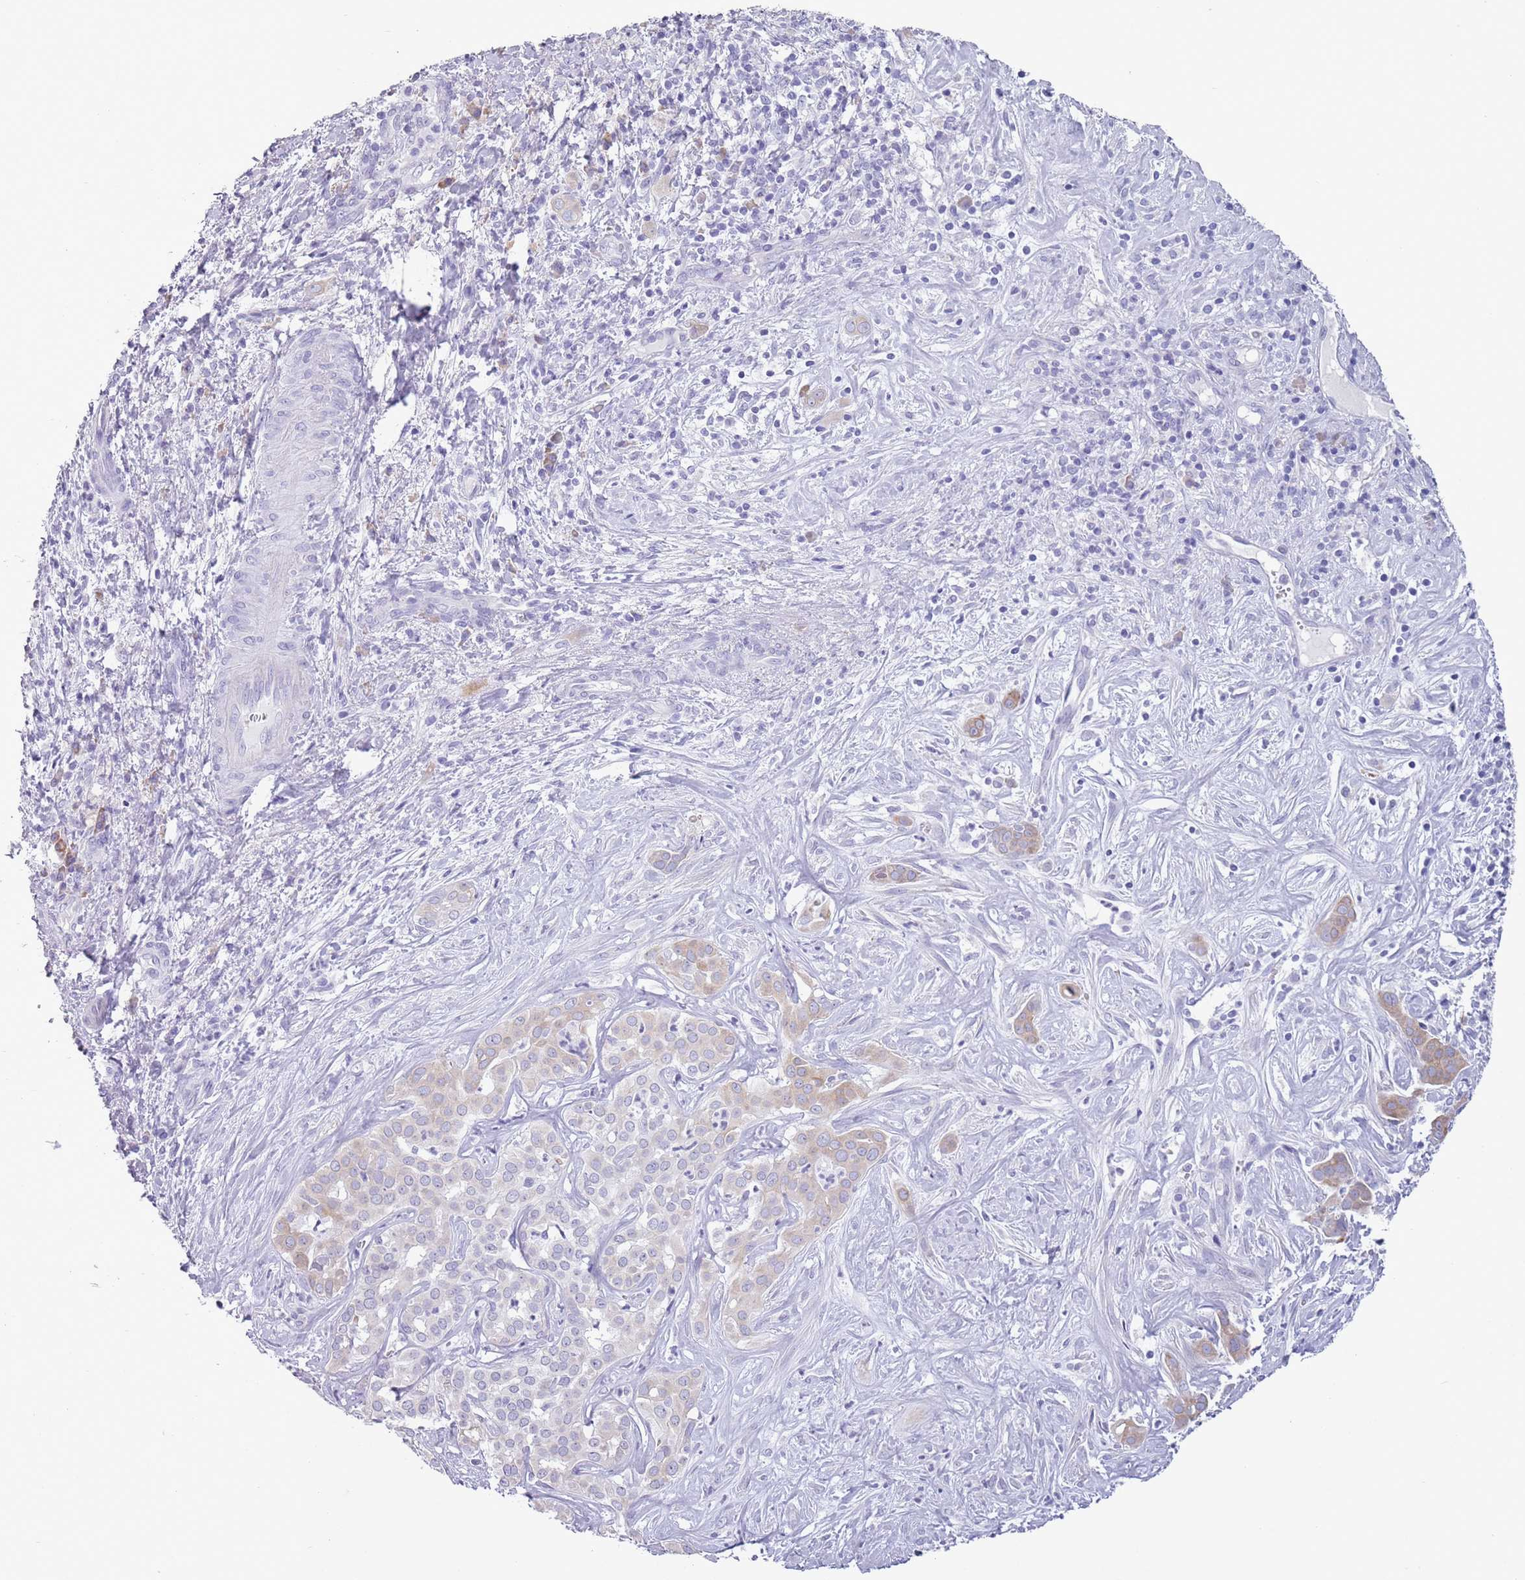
{"staining": {"intensity": "weak", "quantity": "<25%", "location": "cytoplasmic/membranous"}, "tissue": "liver cancer", "cell_type": "Tumor cells", "image_type": "cancer", "snomed": [{"axis": "morphology", "description": "Cholangiocarcinoma"}, {"axis": "topography", "description": "Liver"}], "caption": "High power microscopy image of an immunohistochemistry image of cholangiocarcinoma (liver), revealing no significant staining in tumor cells.", "gene": "HYOU1", "patient": {"sex": "male", "age": 67}}